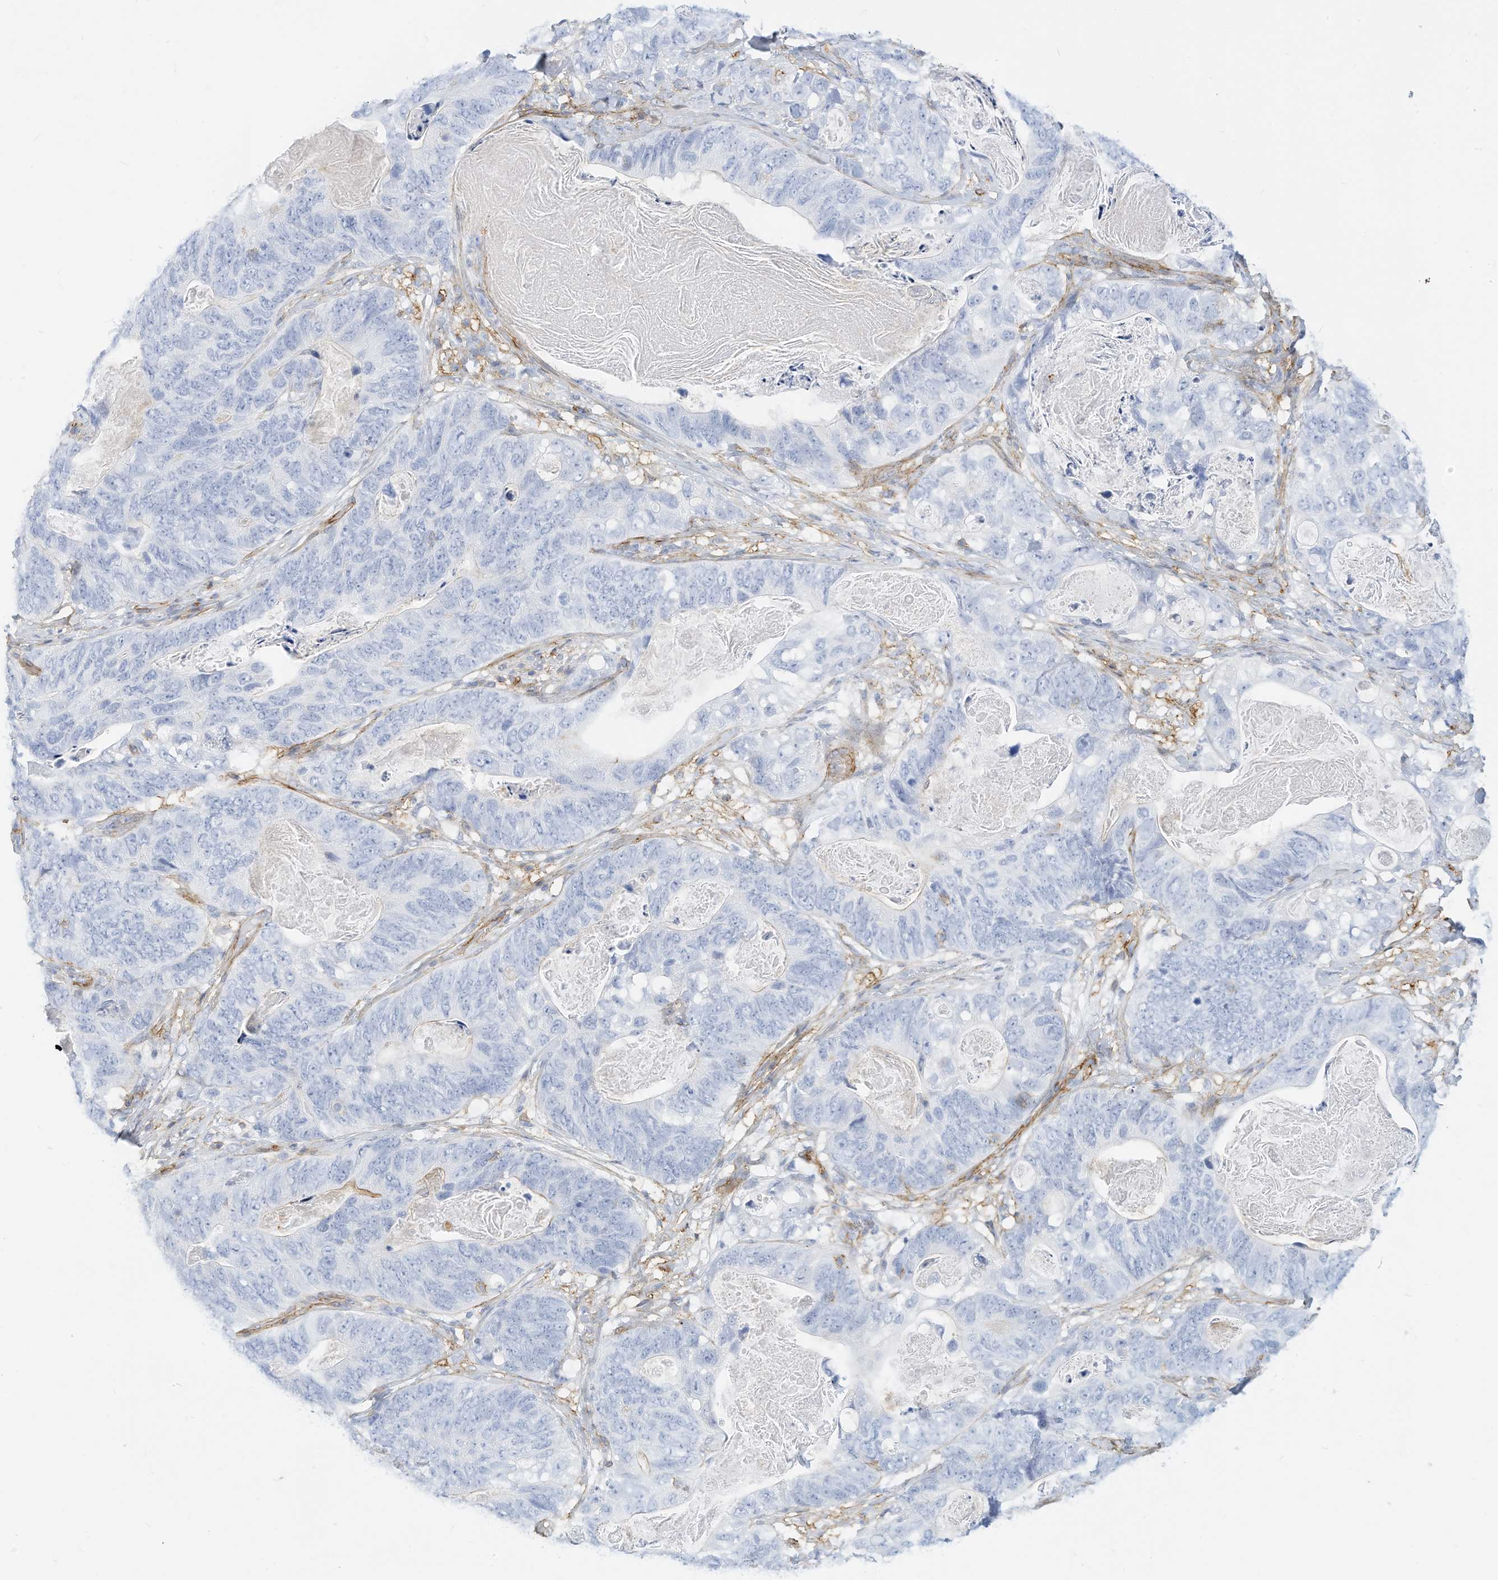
{"staining": {"intensity": "negative", "quantity": "none", "location": "none"}, "tissue": "stomach cancer", "cell_type": "Tumor cells", "image_type": "cancer", "snomed": [{"axis": "morphology", "description": "Normal tissue, NOS"}, {"axis": "morphology", "description": "Adenocarcinoma, NOS"}, {"axis": "topography", "description": "Stomach"}], "caption": "Immunohistochemistry histopathology image of adenocarcinoma (stomach) stained for a protein (brown), which demonstrates no positivity in tumor cells. Brightfield microscopy of IHC stained with DAB (brown) and hematoxylin (blue), captured at high magnification.", "gene": "TXNDC9", "patient": {"sex": "female", "age": 89}}